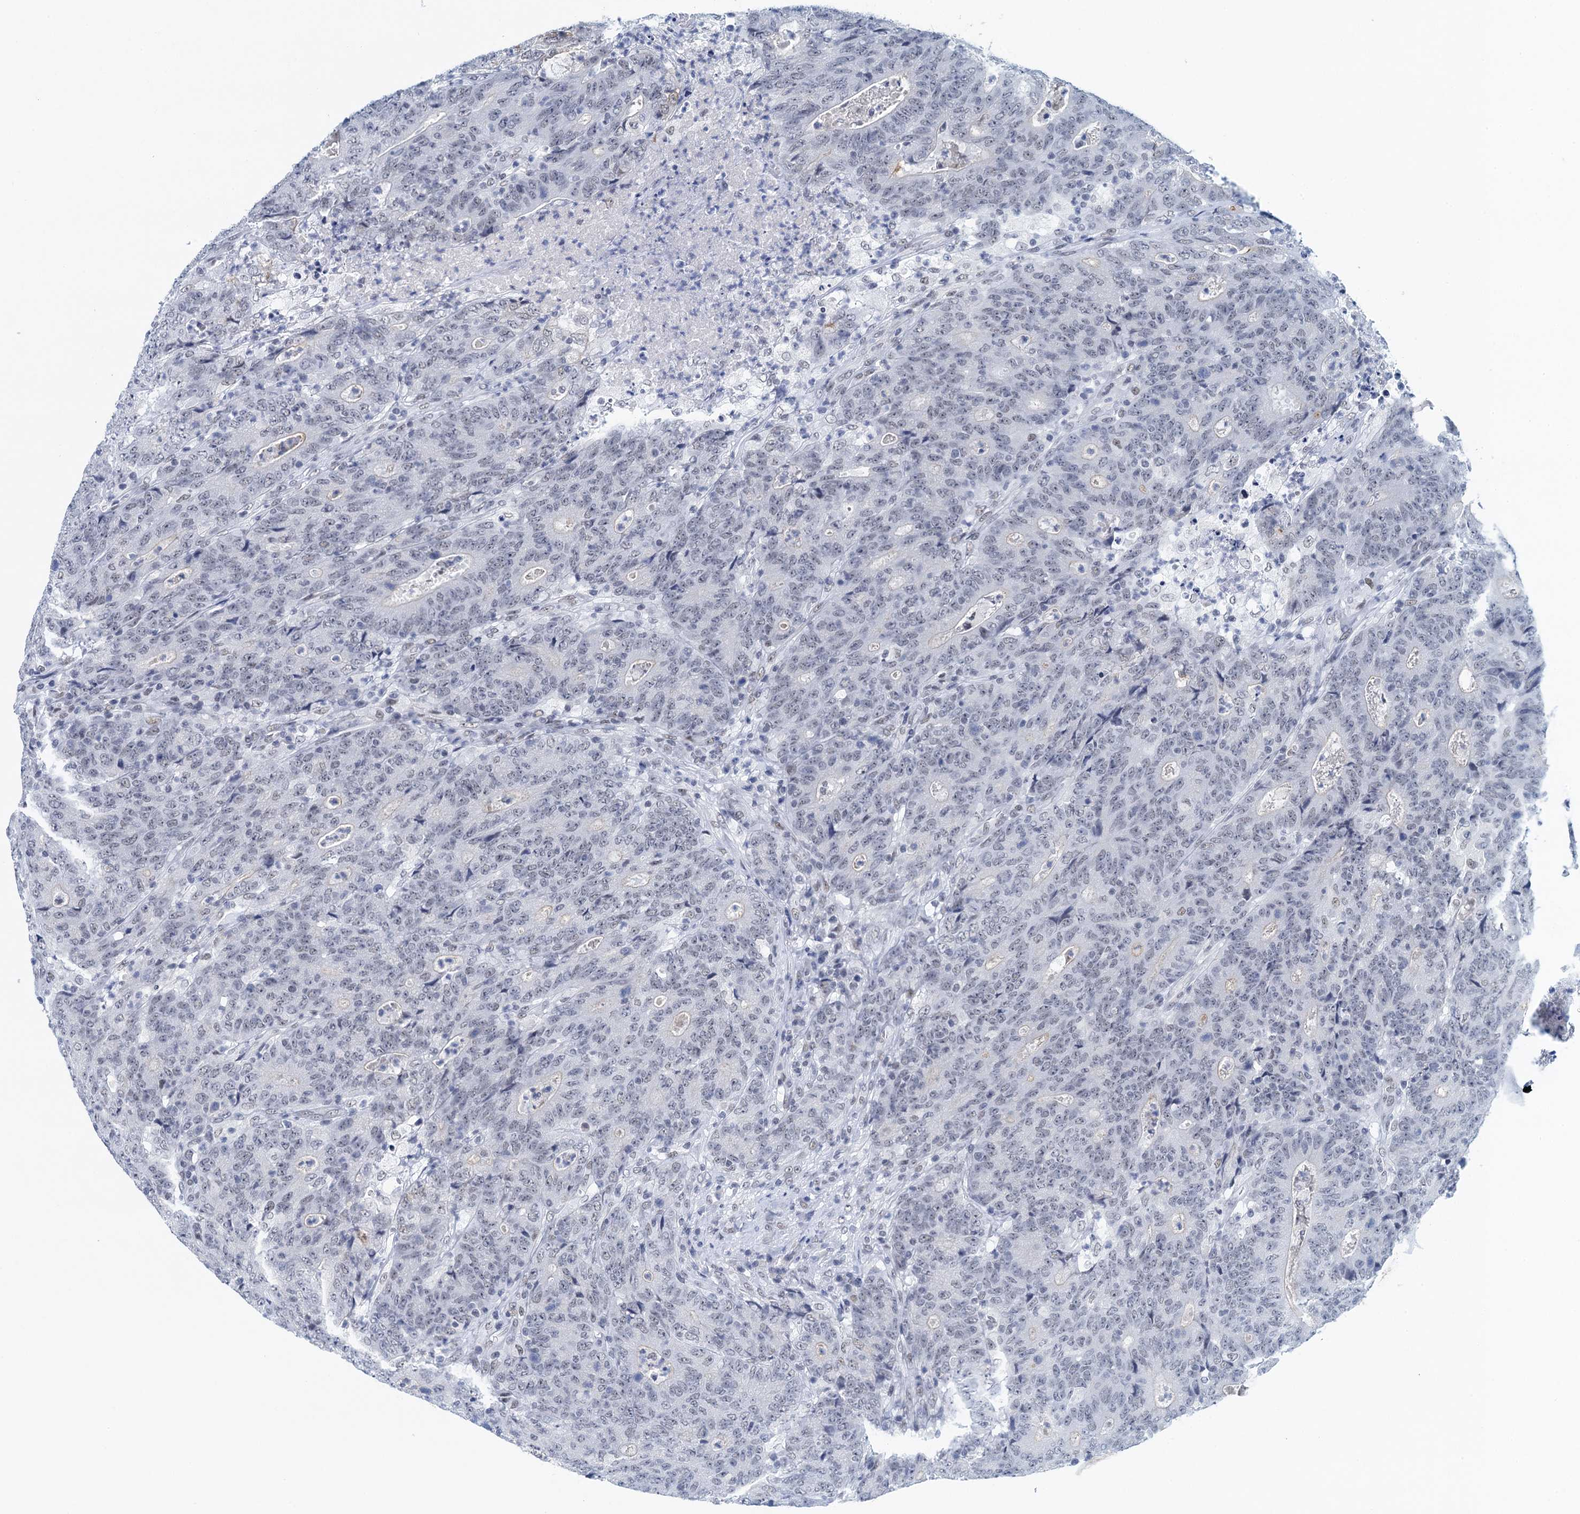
{"staining": {"intensity": "weak", "quantity": "<25%", "location": "nuclear"}, "tissue": "colorectal cancer", "cell_type": "Tumor cells", "image_type": "cancer", "snomed": [{"axis": "morphology", "description": "Adenocarcinoma, NOS"}, {"axis": "topography", "description": "Colon"}], "caption": "A photomicrograph of adenocarcinoma (colorectal) stained for a protein displays no brown staining in tumor cells.", "gene": "EPS8L1", "patient": {"sex": "female", "age": 75}}